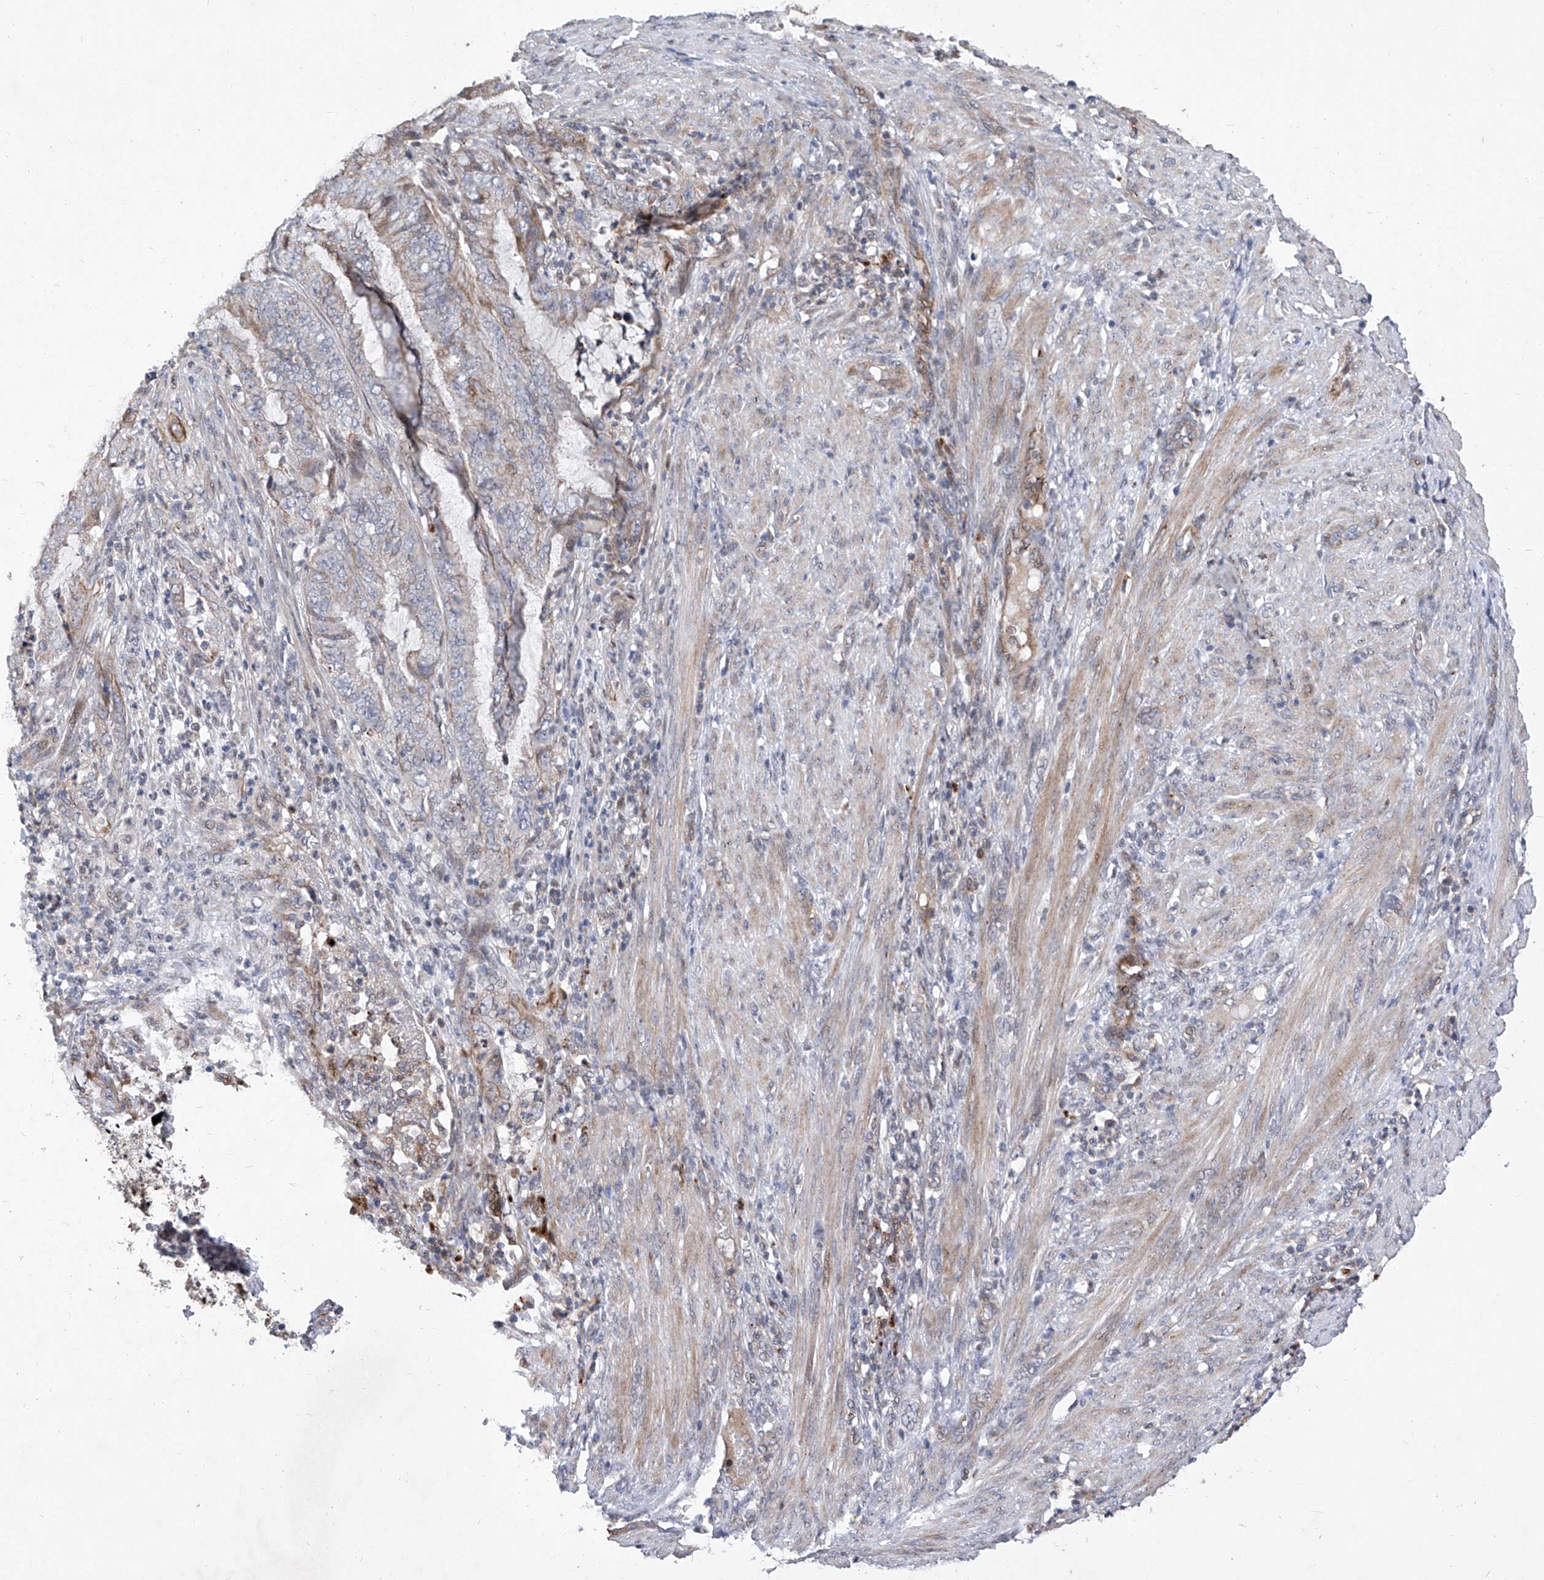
{"staining": {"intensity": "moderate", "quantity": "<25%", "location": "cytoplasmic/membranous"}, "tissue": "endometrial cancer", "cell_type": "Tumor cells", "image_type": "cancer", "snomed": [{"axis": "morphology", "description": "Adenocarcinoma, NOS"}, {"axis": "topography", "description": "Endometrium"}], "caption": "Endometrial cancer was stained to show a protein in brown. There is low levels of moderate cytoplasmic/membranous positivity in approximately <25% of tumor cells. Using DAB (3,3'-diaminobenzidine) (brown) and hematoxylin (blue) stains, captured at high magnification using brightfield microscopy.", "gene": "FARP2", "patient": {"sex": "female", "age": 51}}